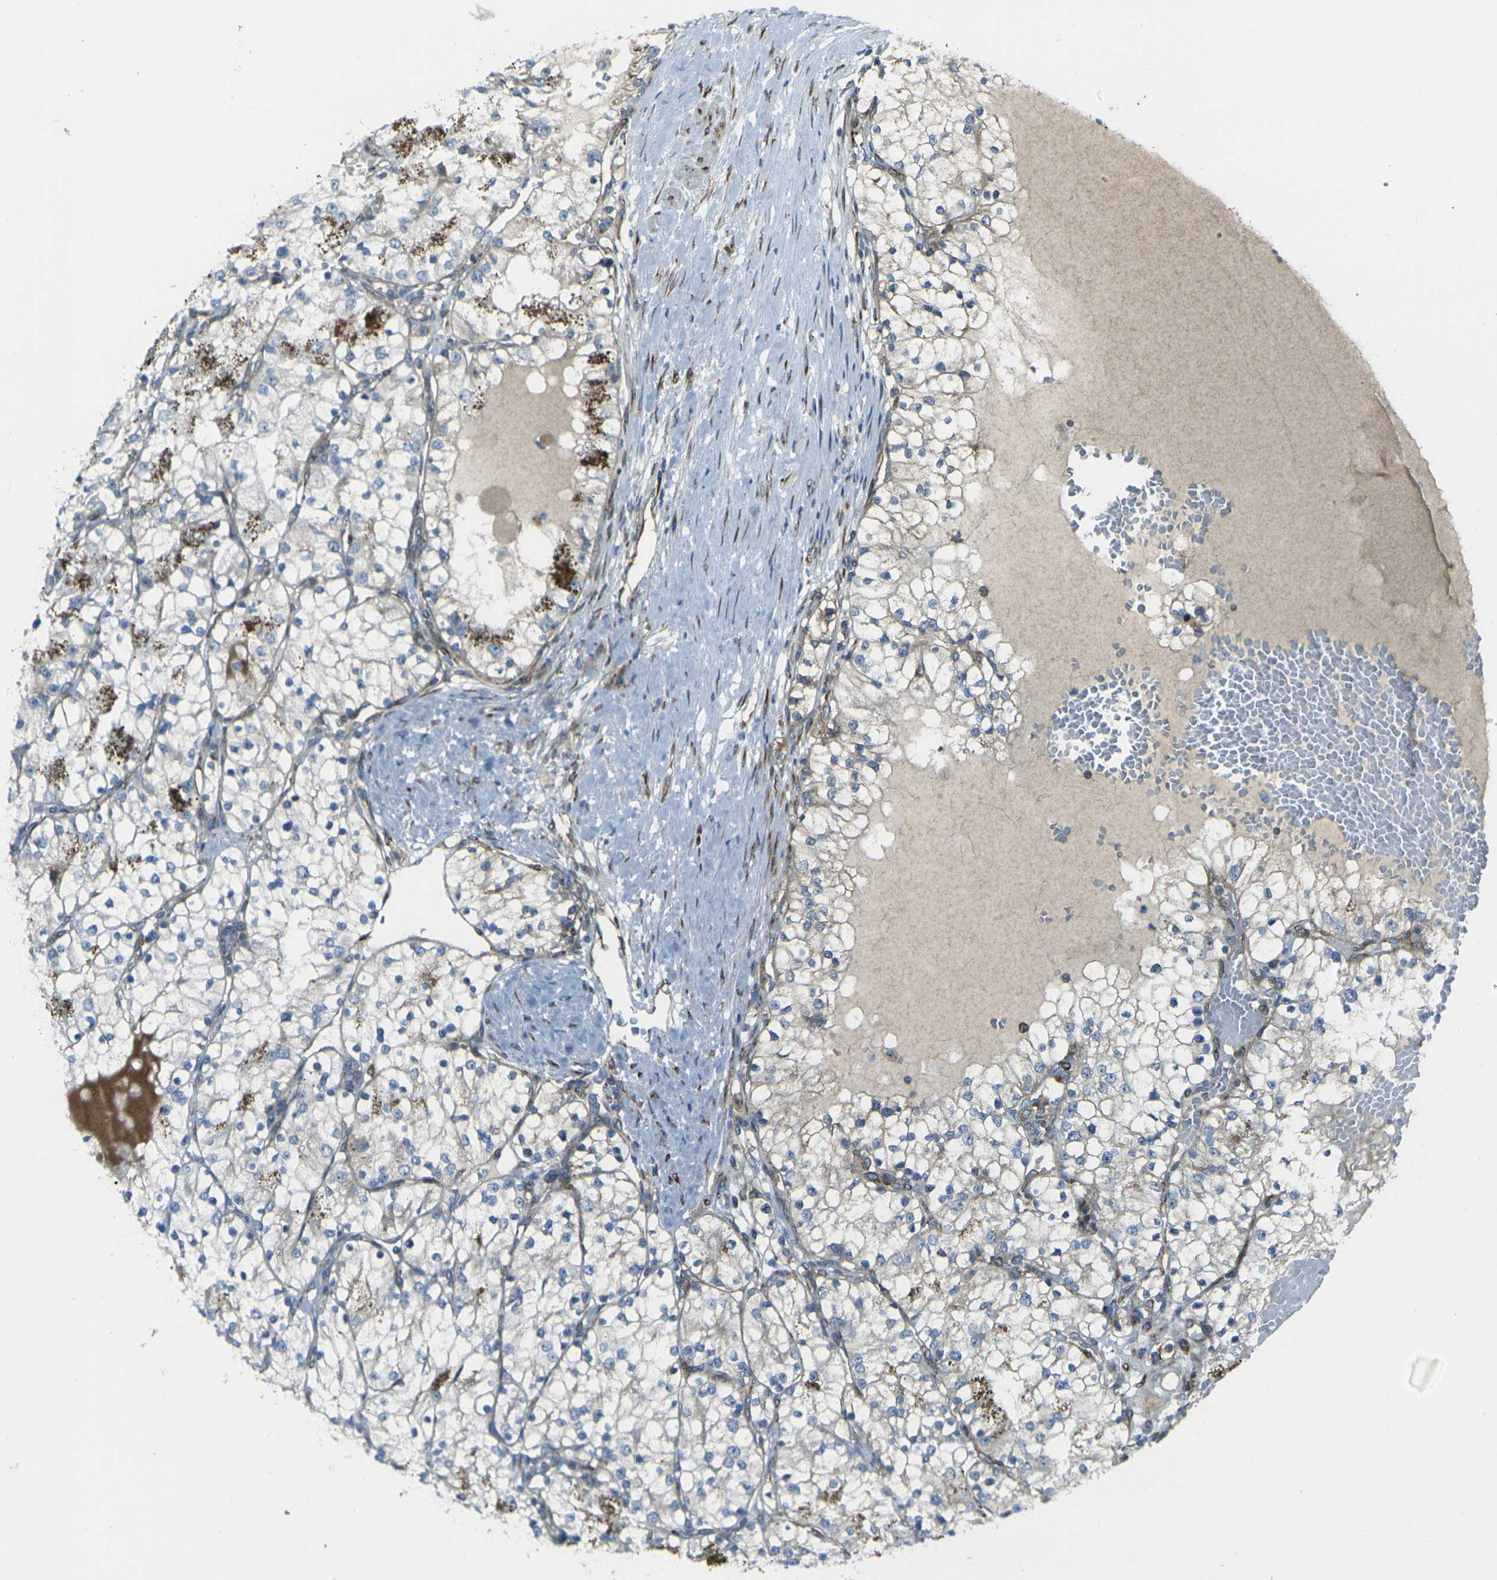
{"staining": {"intensity": "weak", "quantity": "<25%", "location": "cytoplasmic/membranous"}, "tissue": "renal cancer", "cell_type": "Tumor cells", "image_type": "cancer", "snomed": [{"axis": "morphology", "description": "Adenocarcinoma, NOS"}, {"axis": "topography", "description": "Kidney"}], "caption": "This is a histopathology image of immunohistochemistry staining of renal cancer (adenocarcinoma), which shows no positivity in tumor cells. (DAB immunohistochemistry (IHC), high magnification).", "gene": "CELSR2", "patient": {"sex": "male", "age": 68}}